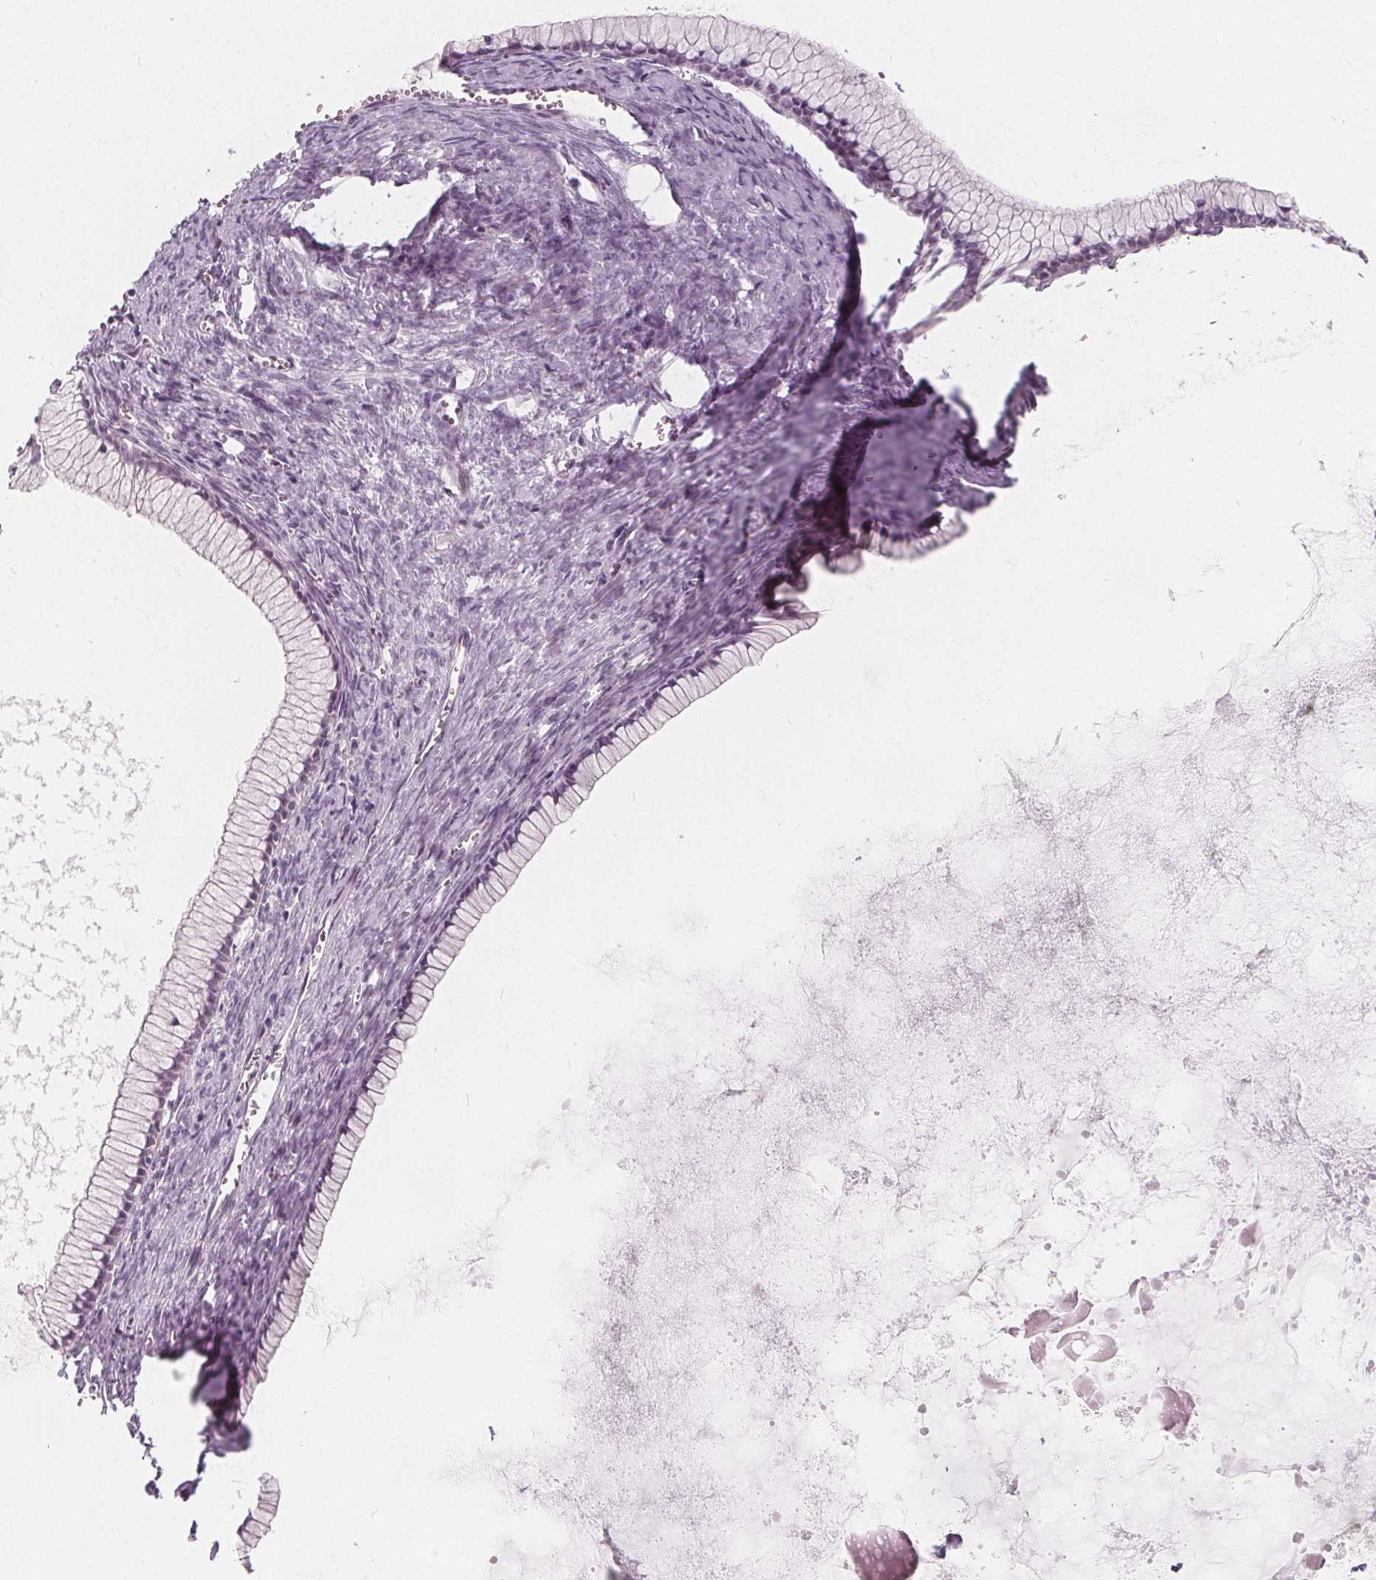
{"staining": {"intensity": "negative", "quantity": "none", "location": "none"}, "tissue": "ovarian cancer", "cell_type": "Tumor cells", "image_type": "cancer", "snomed": [{"axis": "morphology", "description": "Cystadenocarcinoma, mucinous, NOS"}, {"axis": "topography", "description": "Ovary"}], "caption": "Ovarian cancer was stained to show a protein in brown. There is no significant staining in tumor cells.", "gene": "NUP210L", "patient": {"sex": "female", "age": 41}}